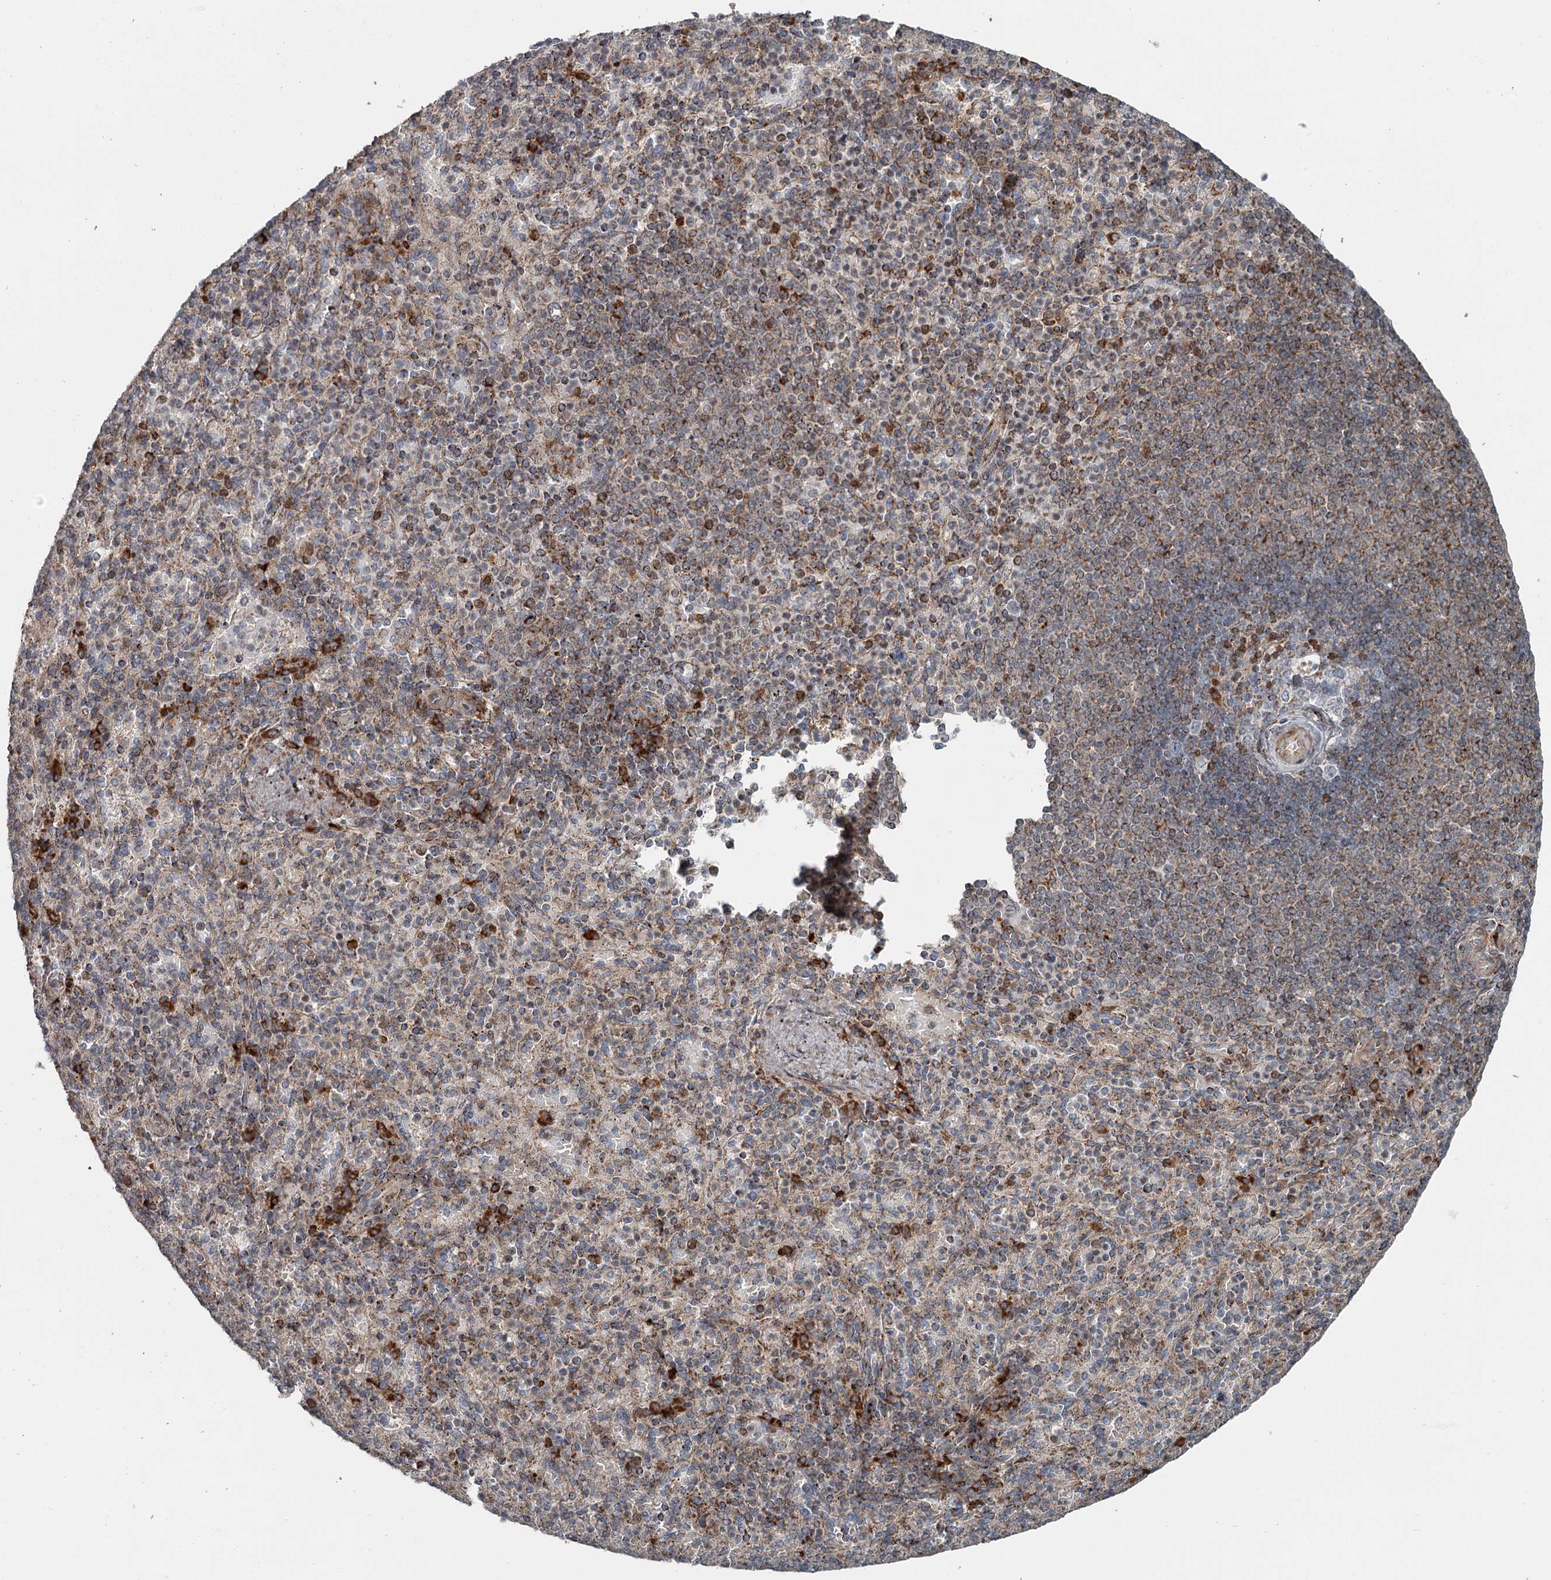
{"staining": {"intensity": "moderate", "quantity": "25%-75%", "location": "cytoplasmic/membranous"}, "tissue": "spleen", "cell_type": "Cells in red pulp", "image_type": "normal", "snomed": [{"axis": "morphology", "description": "Normal tissue, NOS"}, {"axis": "topography", "description": "Spleen"}], "caption": "Moderate cytoplasmic/membranous protein positivity is identified in about 25%-75% of cells in red pulp in spleen.", "gene": "RASSF8", "patient": {"sex": "female", "age": 74}}